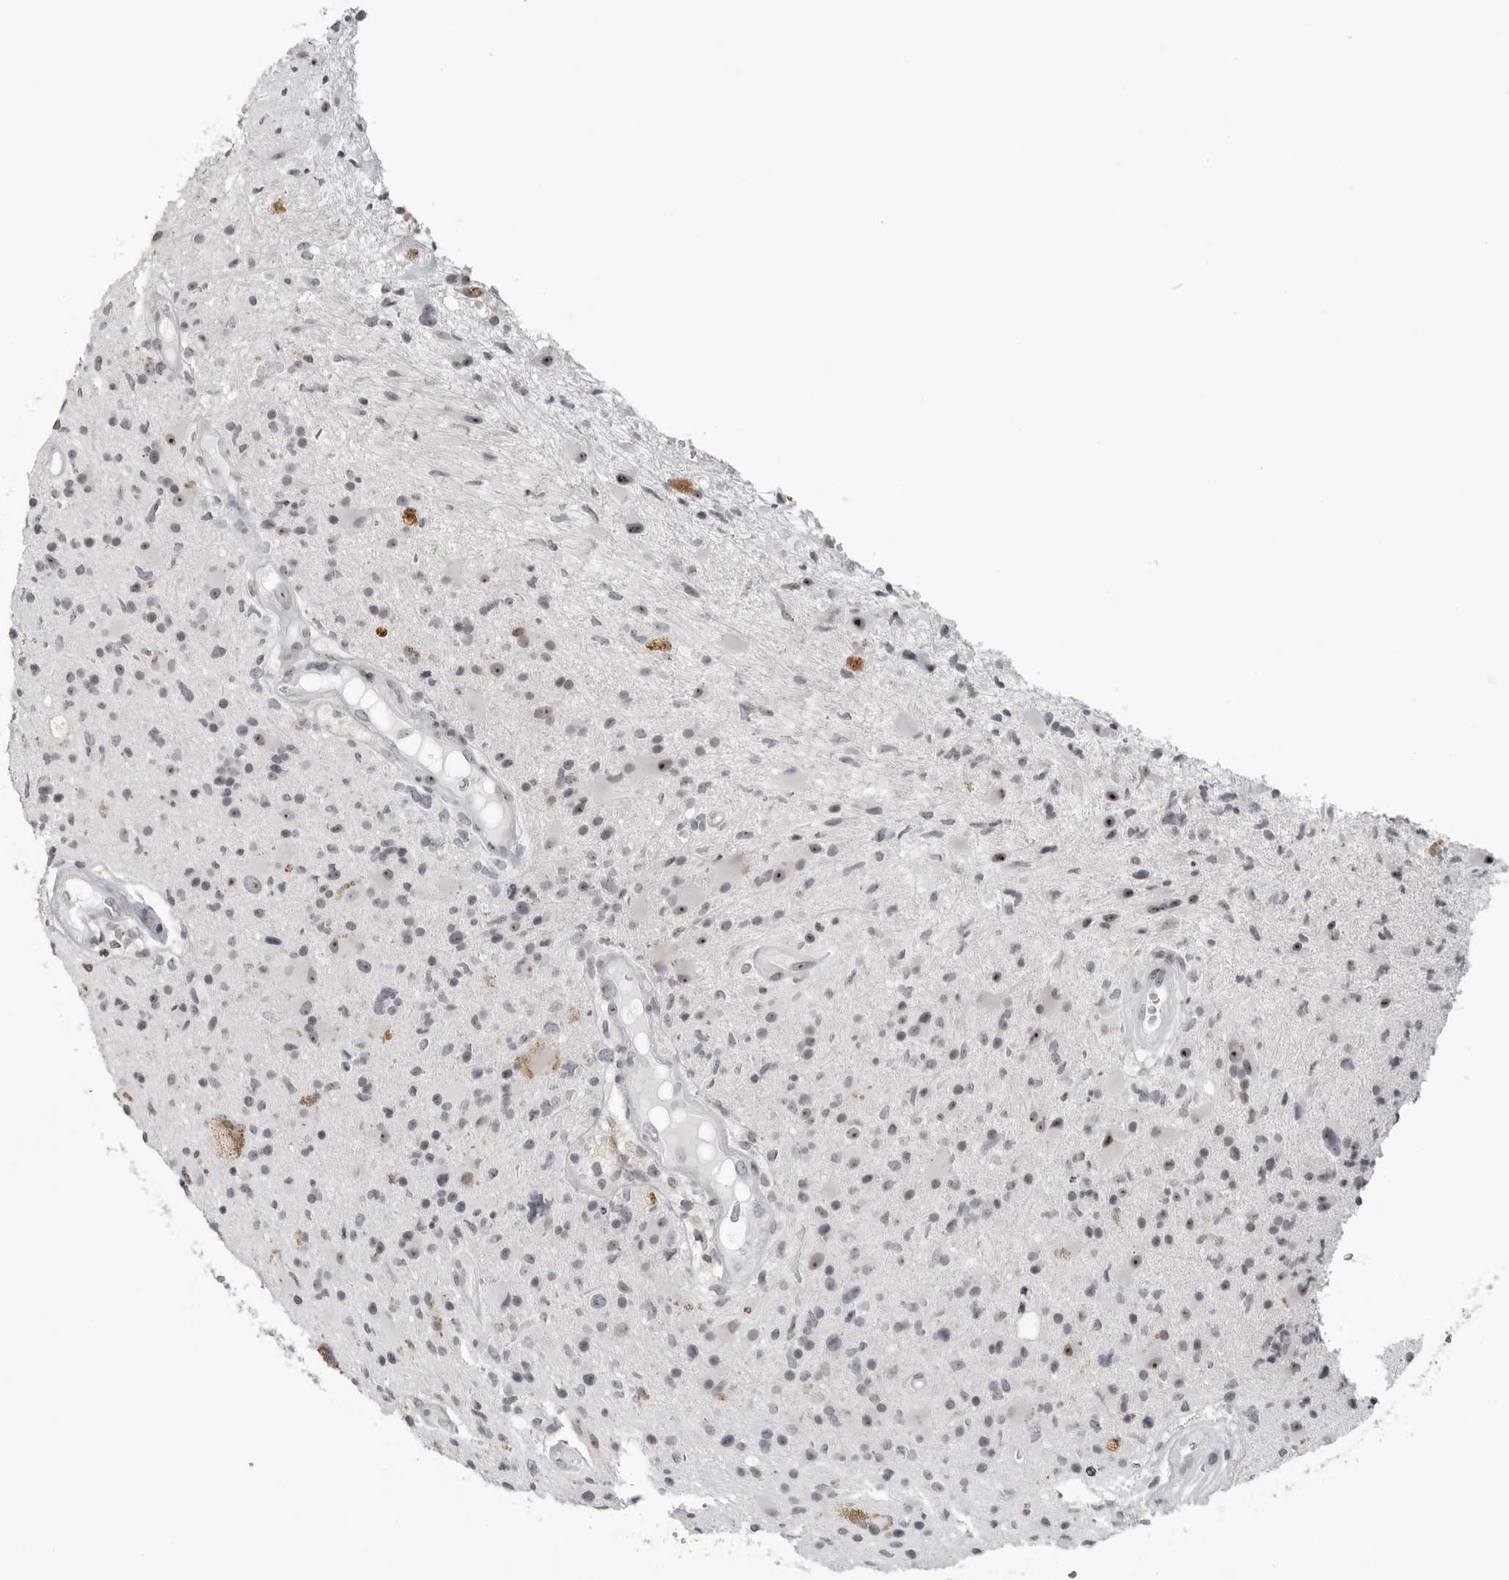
{"staining": {"intensity": "moderate", "quantity": "<25%", "location": "nuclear"}, "tissue": "glioma", "cell_type": "Tumor cells", "image_type": "cancer", "snomed": [{"axis": "morphology", "description": "Glioma, malignant, High grade"}, {"axis": "topography", "description": "Brain"}], "caption": "Protein staining reveals moderate nuclear expression in approximately <25% of tumor cells in high-grade glioma (malignant). (brown staining indicates protein expression, while blue staining denotes nuclei).", "gene": "DDX54", "patient": {"sex": "male", "age": 33}}